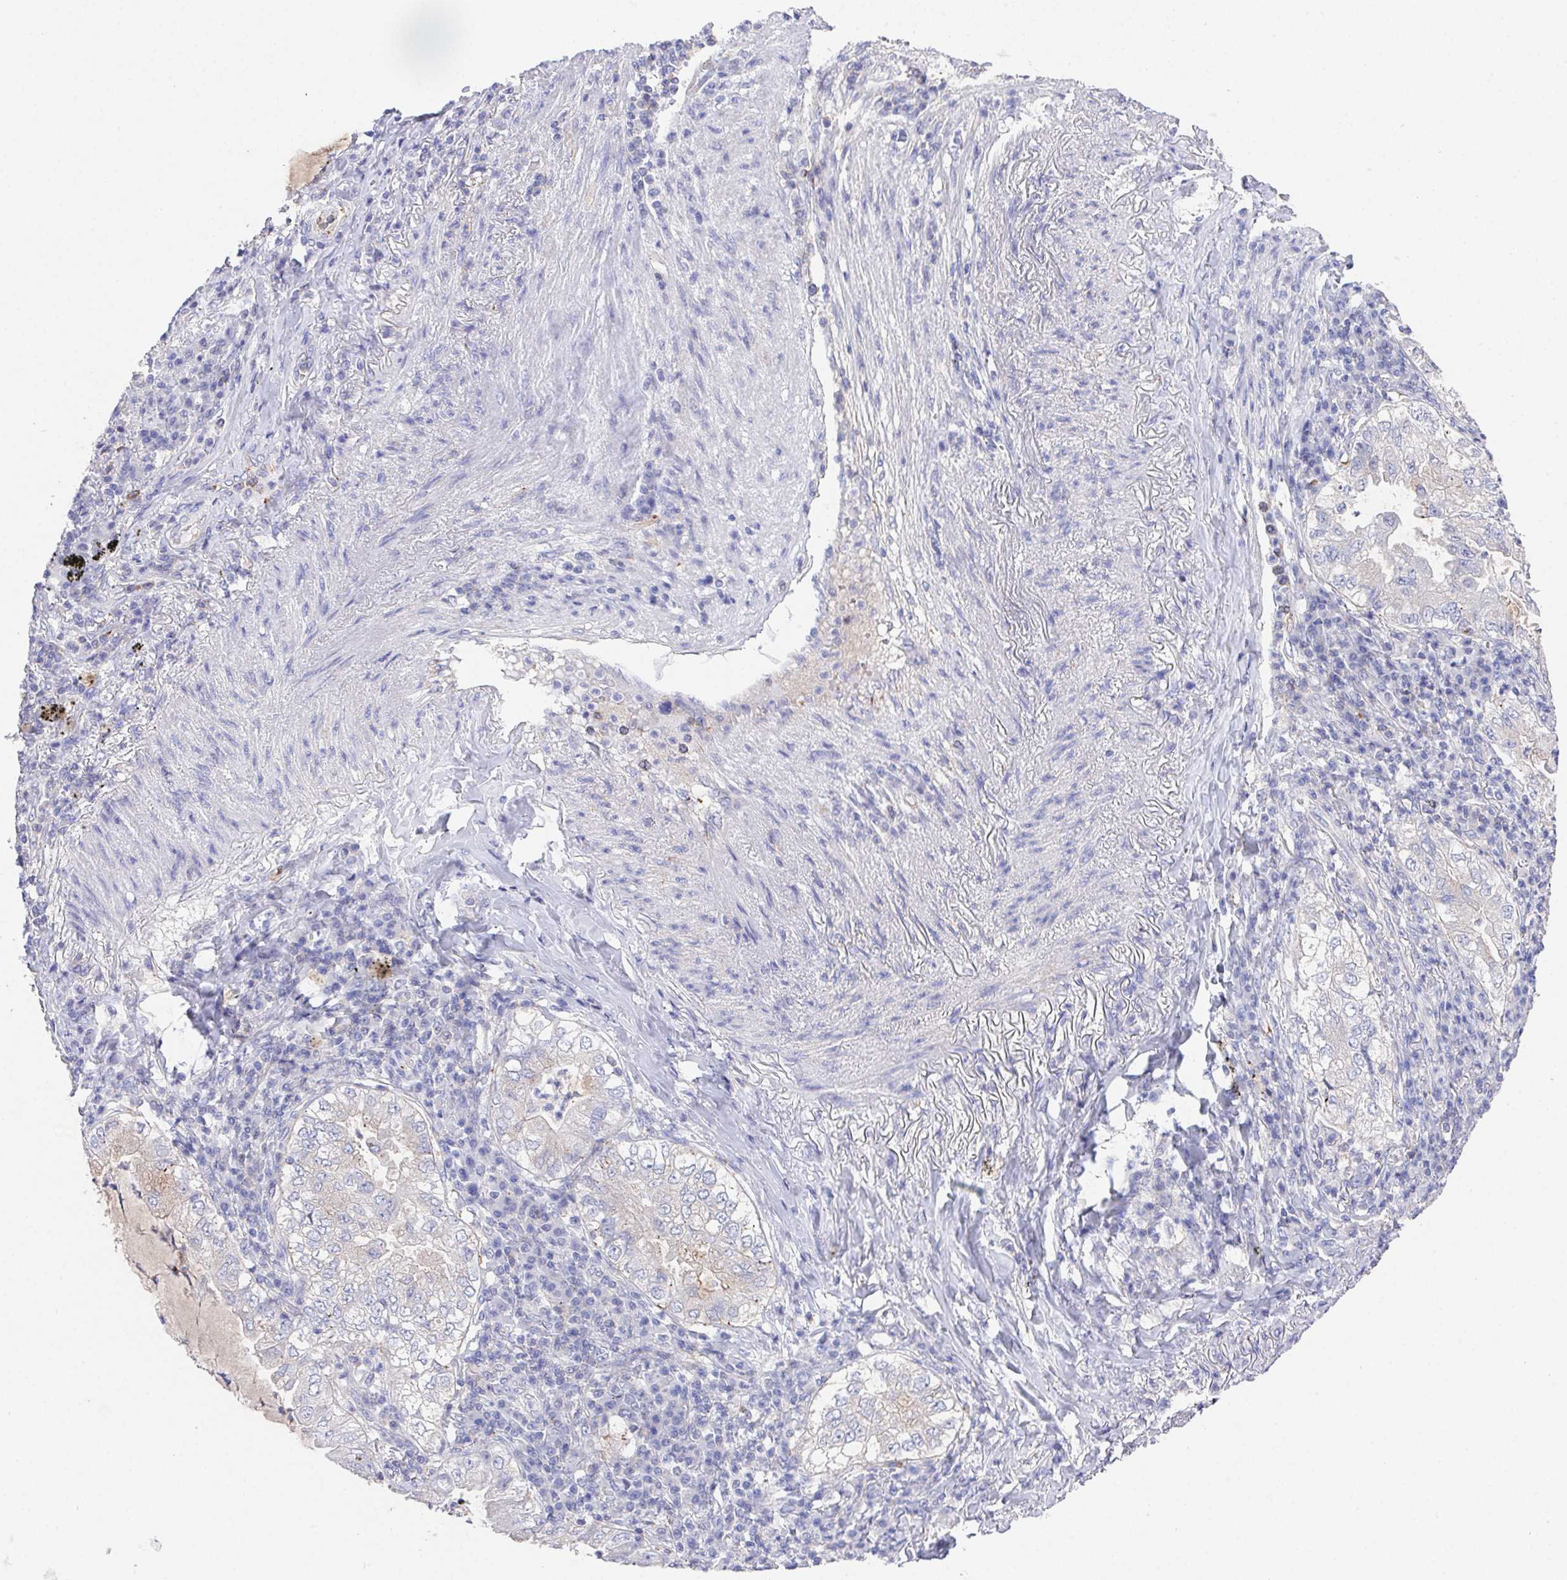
{"staining": {"intensity": "negative", "quantity": "none", "location": "none"}, "tissue": "lung cancer", "cell_type": "Tumor cells", "image_type": "cancer", "snomed": [{"axis": "morphology", "description": "Adenocarcinoma, NOS"}, {"axis": "topography", "description": "Lung"}], "caption": "DAB immunohistochemical staining of adenocarcinoma (lung) exhibits no significant staining in tumor cells.", "gene": "PRG3", "patient": {"sex": "female", "age": 73}}